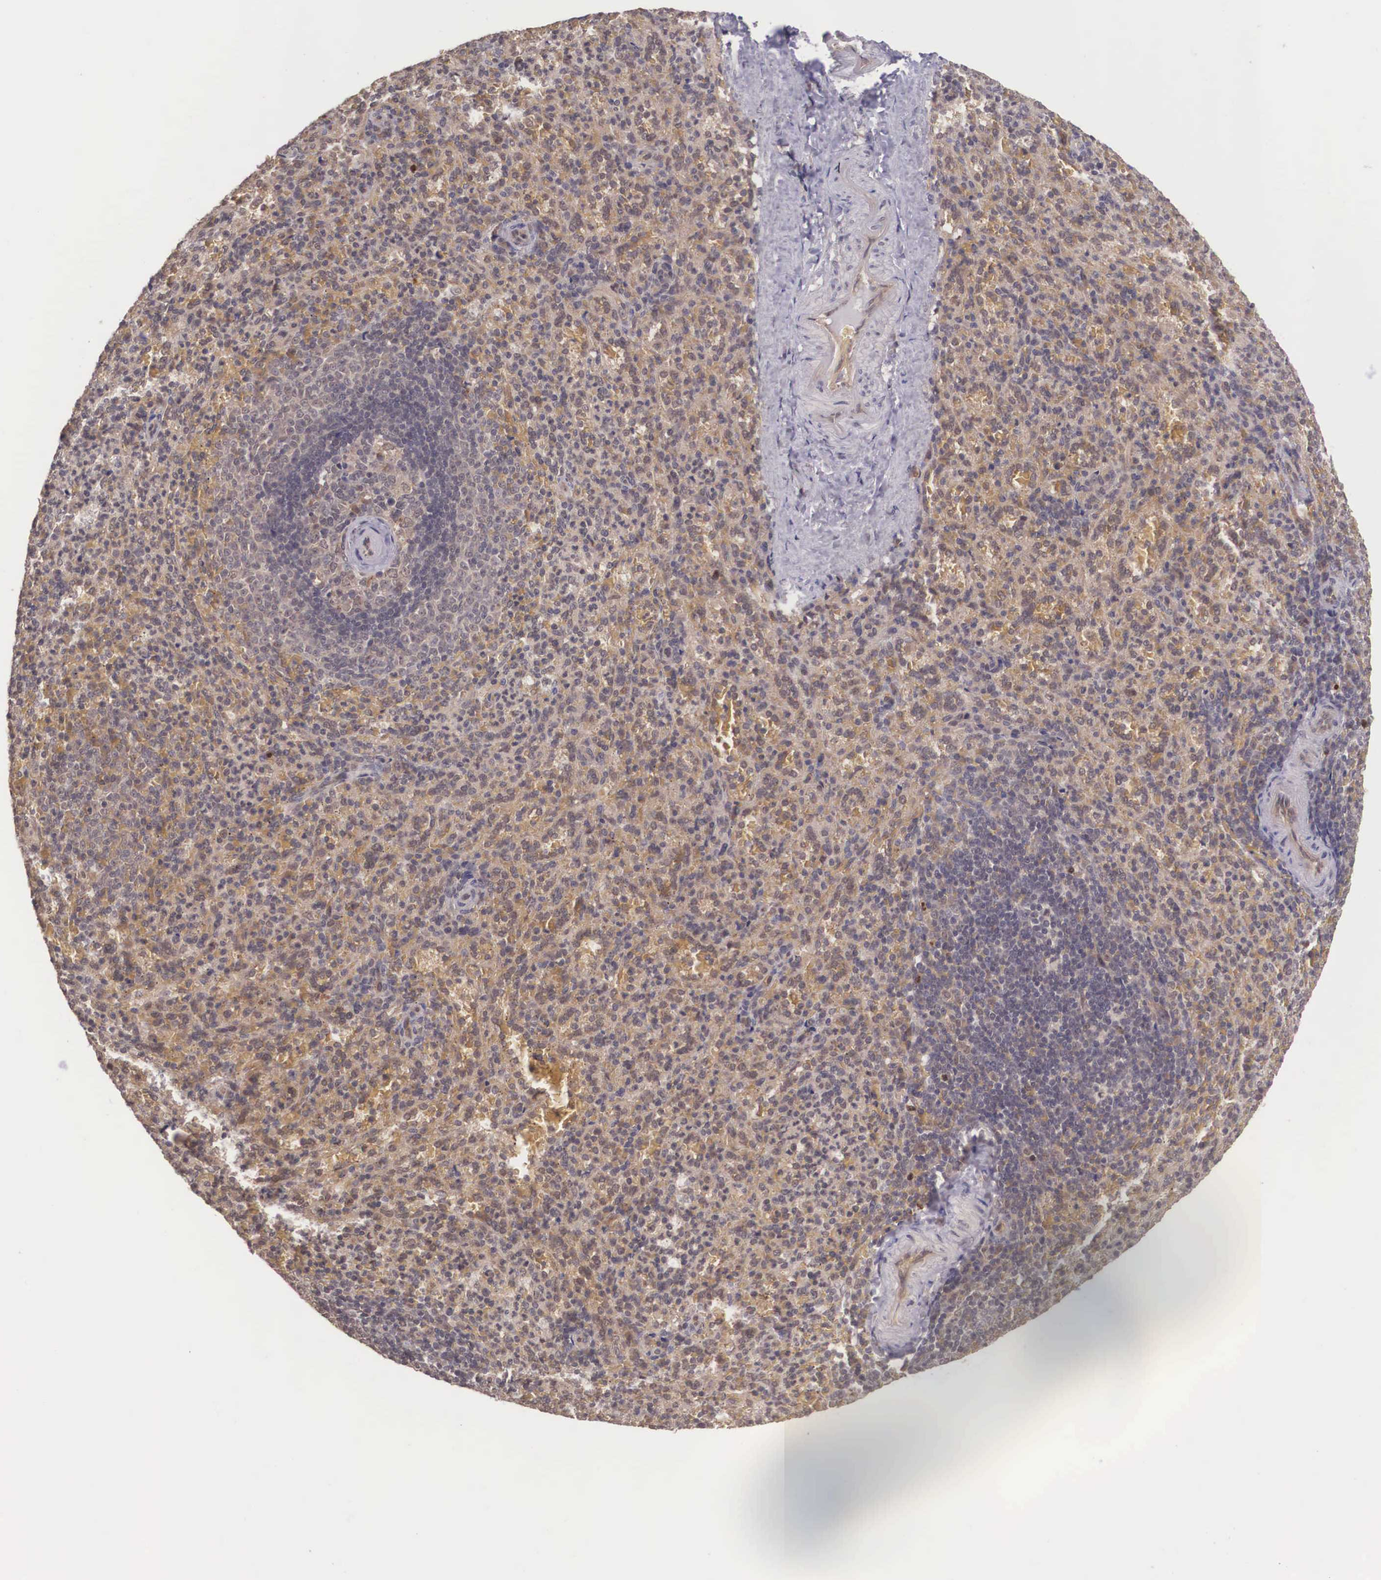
{"staining": {"intensity": "weak", "quantity": ">75%", "location": "cytoplasmic/membranous"}, "tissue": "spleen", "cell_type": "Cells in red pulp", "image_type": "normal", "snomed": [{"axis": "morphology", "description": "Normal tissue, NOS"}, {"axis": "topography", "description": "Spleen"}], "caption": "Weak cytoplasmic/membranous expression is seen in approximately >75% of cells in red pulp in normal spleen.", "gene": "VASH1", "patient": {"sex": "female", "age": 21}}